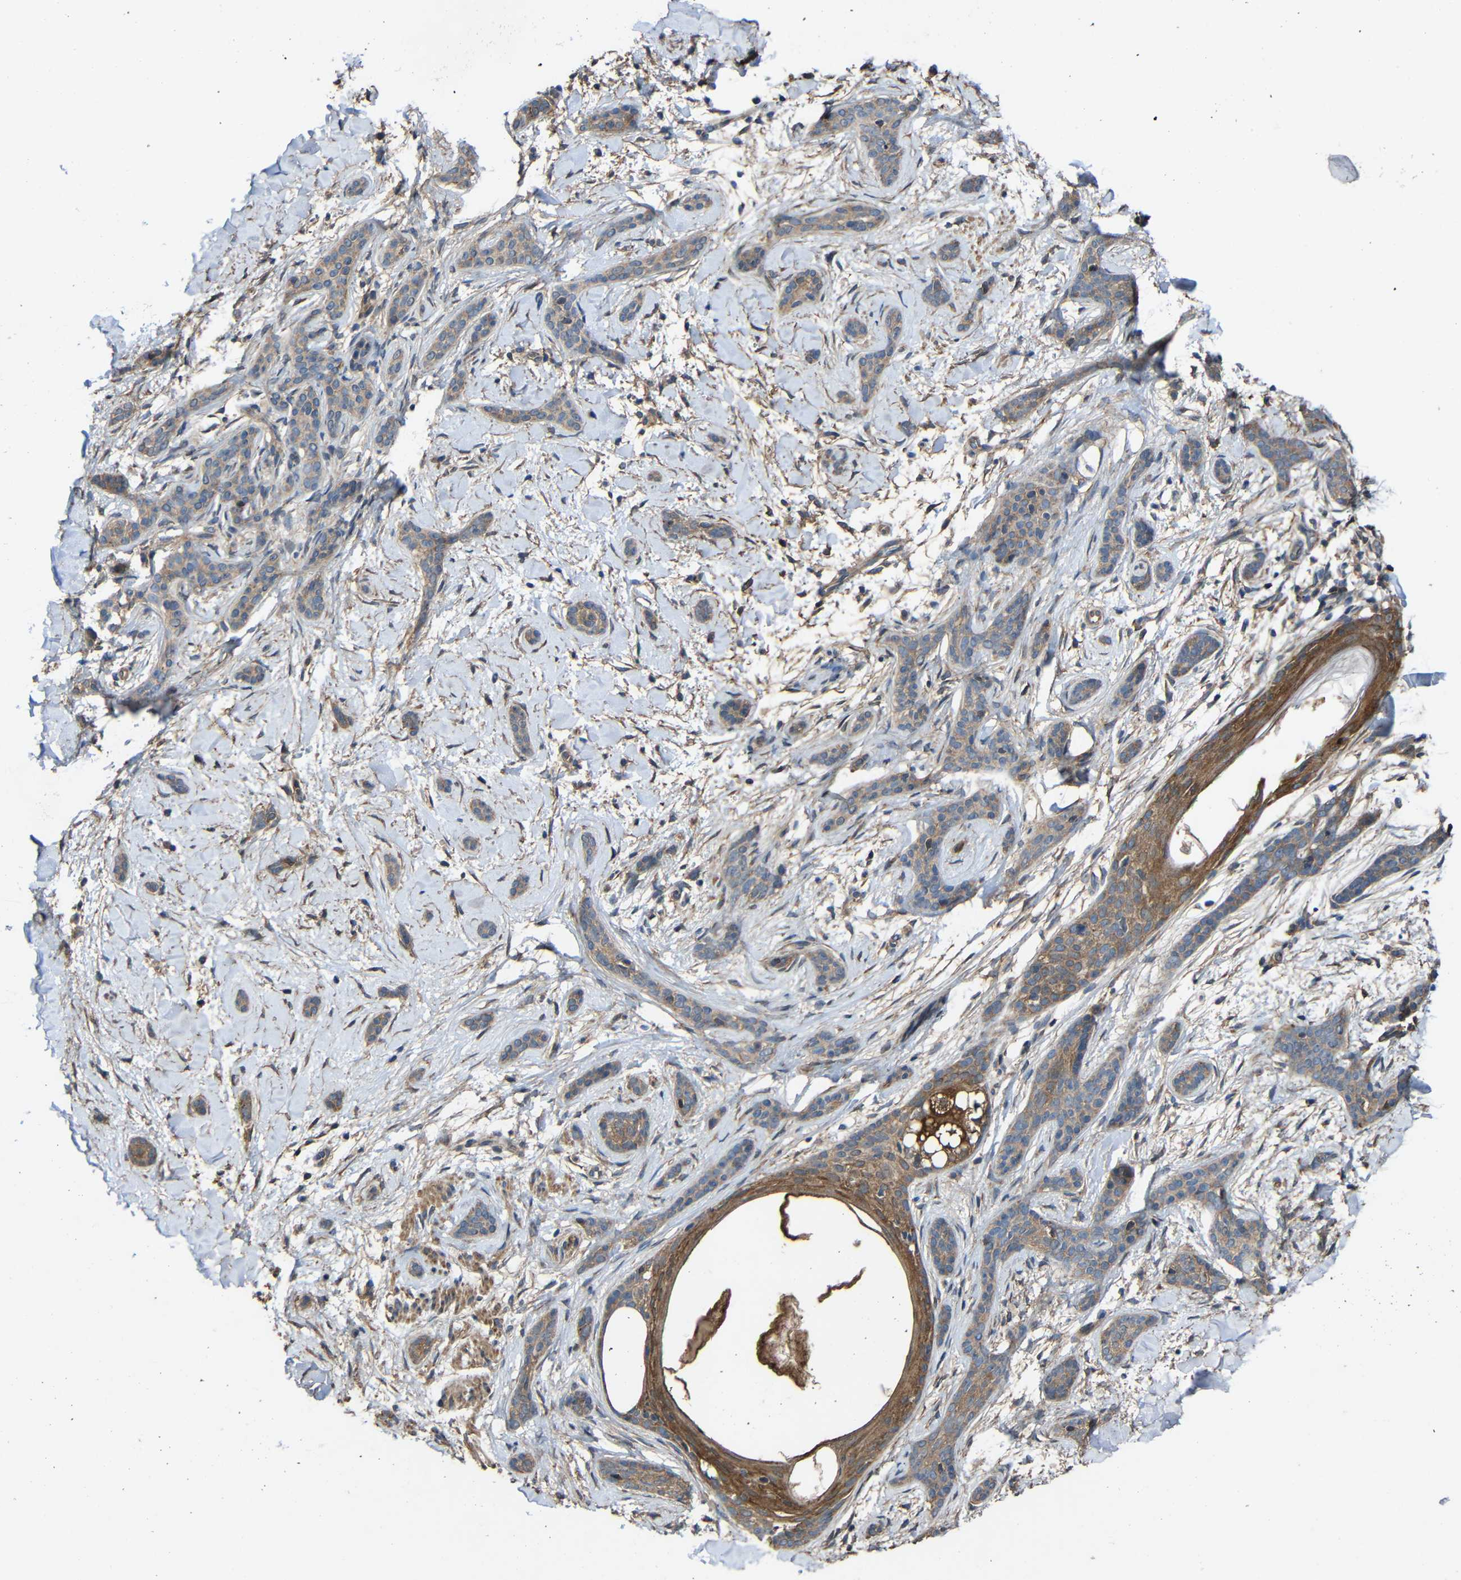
{"staining": {"intensity": "weak", "quantity": ">75%", "location": "cytoplasmic/membranous"}, "tissue": "skin cancer", "cell_type": "Tumor cells", "image_type": "cancer", "snomed": [{"axis": "morphology", "description": "Basal cell carcinoma"}, {"axis": "morphology", "description": "Adnexal tumor, benign"}, {"axis": "topography", "description": "Skin"}], "caption": "Skin basal cell carcinoma stained for a protein (brown) exhibits weak cytoplasmic/membranous positive positivity in approximately >75% of tumor cells.", "gene": "CHST9", "patient": {"sex": "female", "age": 42}}